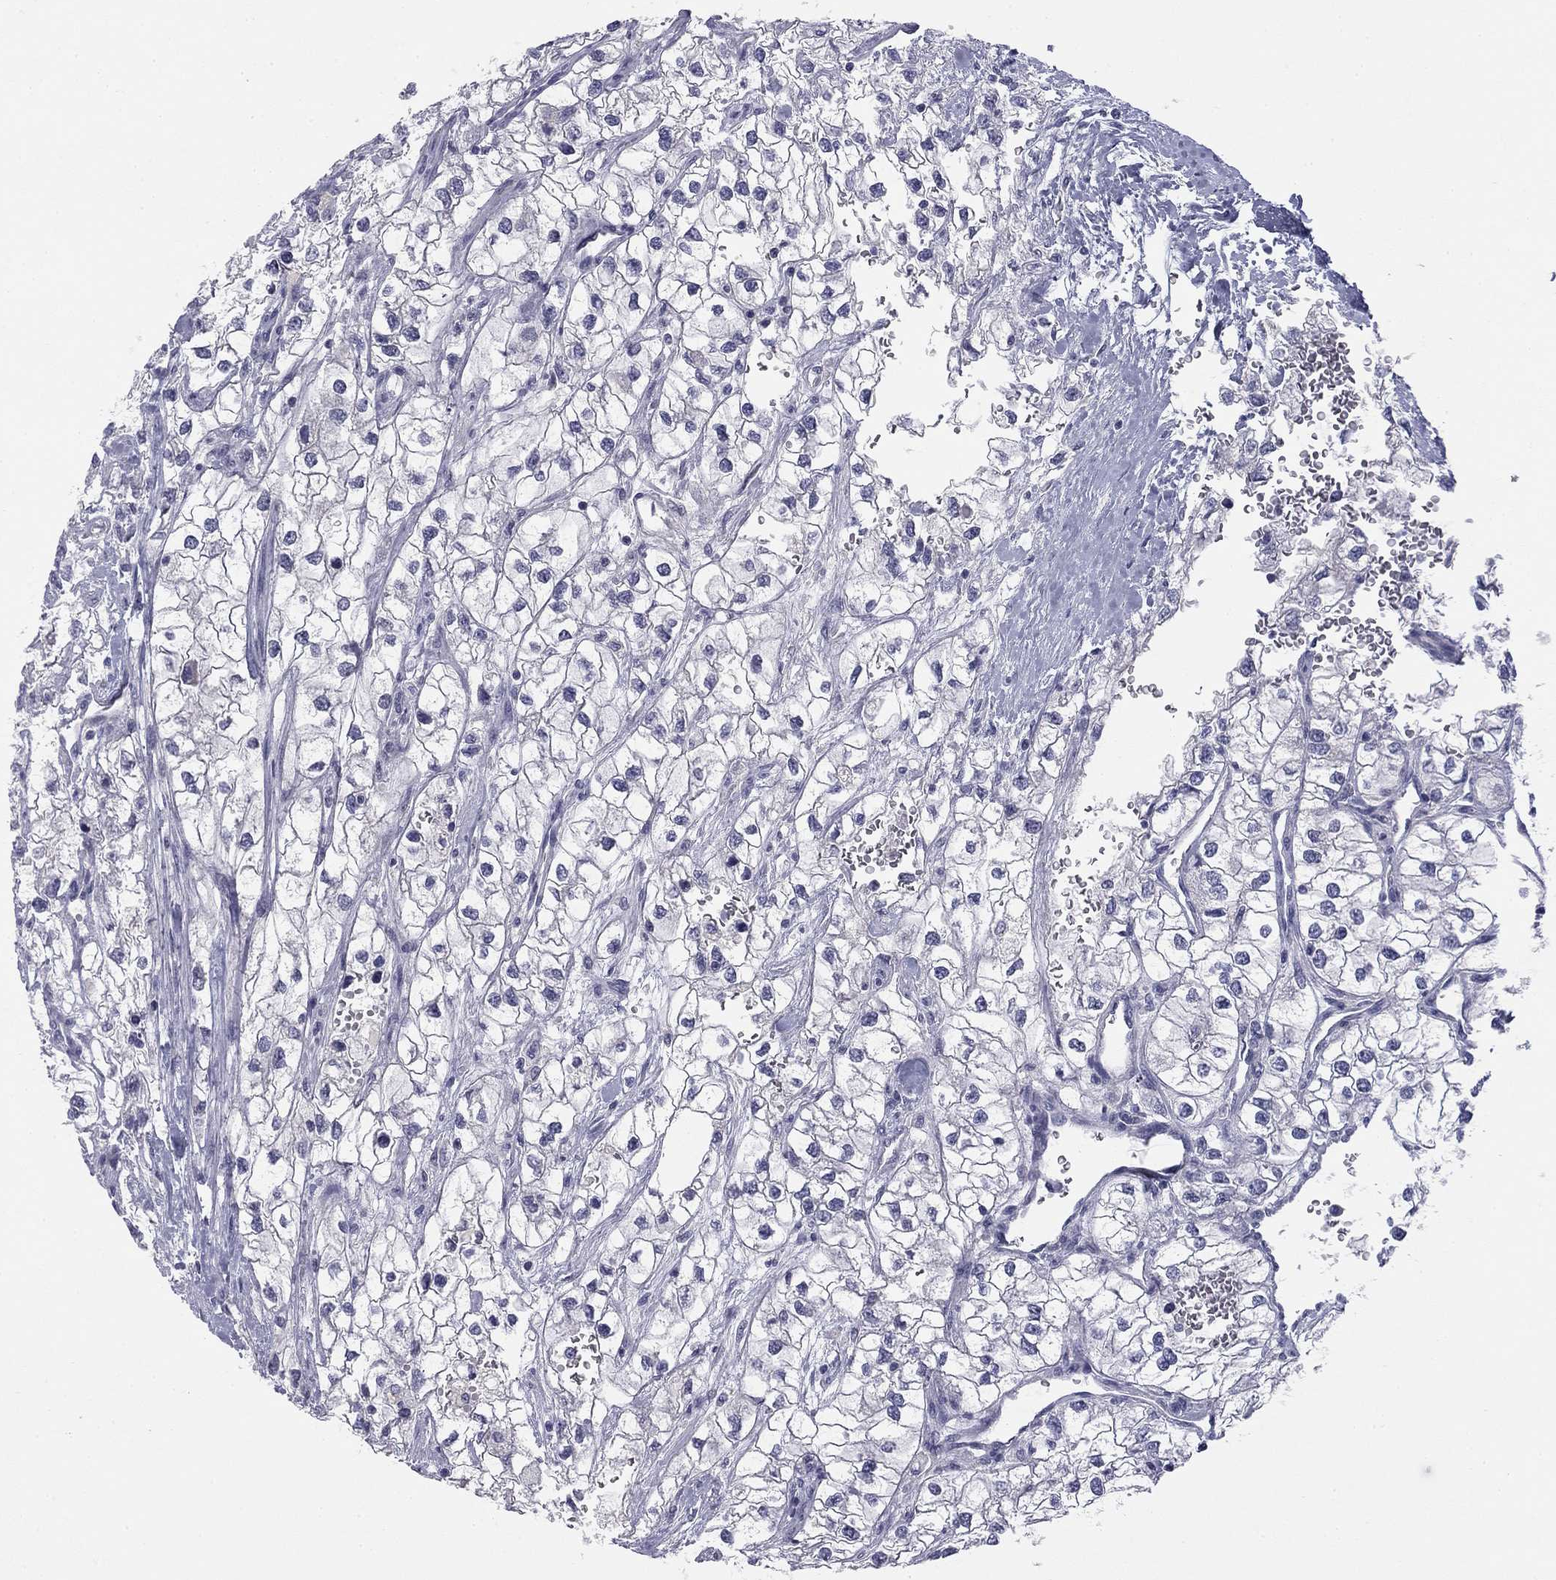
{"staining": {"intensity": "negative", "quantity": "none", "location": "none"}, "tissue": "renal cancer", "cell_type": "Tumor cells", "image_type": "cancer", "snomed": [{"axis": "morphology", "description": "Adenocarcinoma, NOS"}, {"axis": "topography", "description": "Kidney"}], "caption": "Tumor cells are negative for brown protein staining in renal cancer (adenocarcinoma).", "gene": "TFAP2B", "patient": {"sex": "male", "age": 59}}